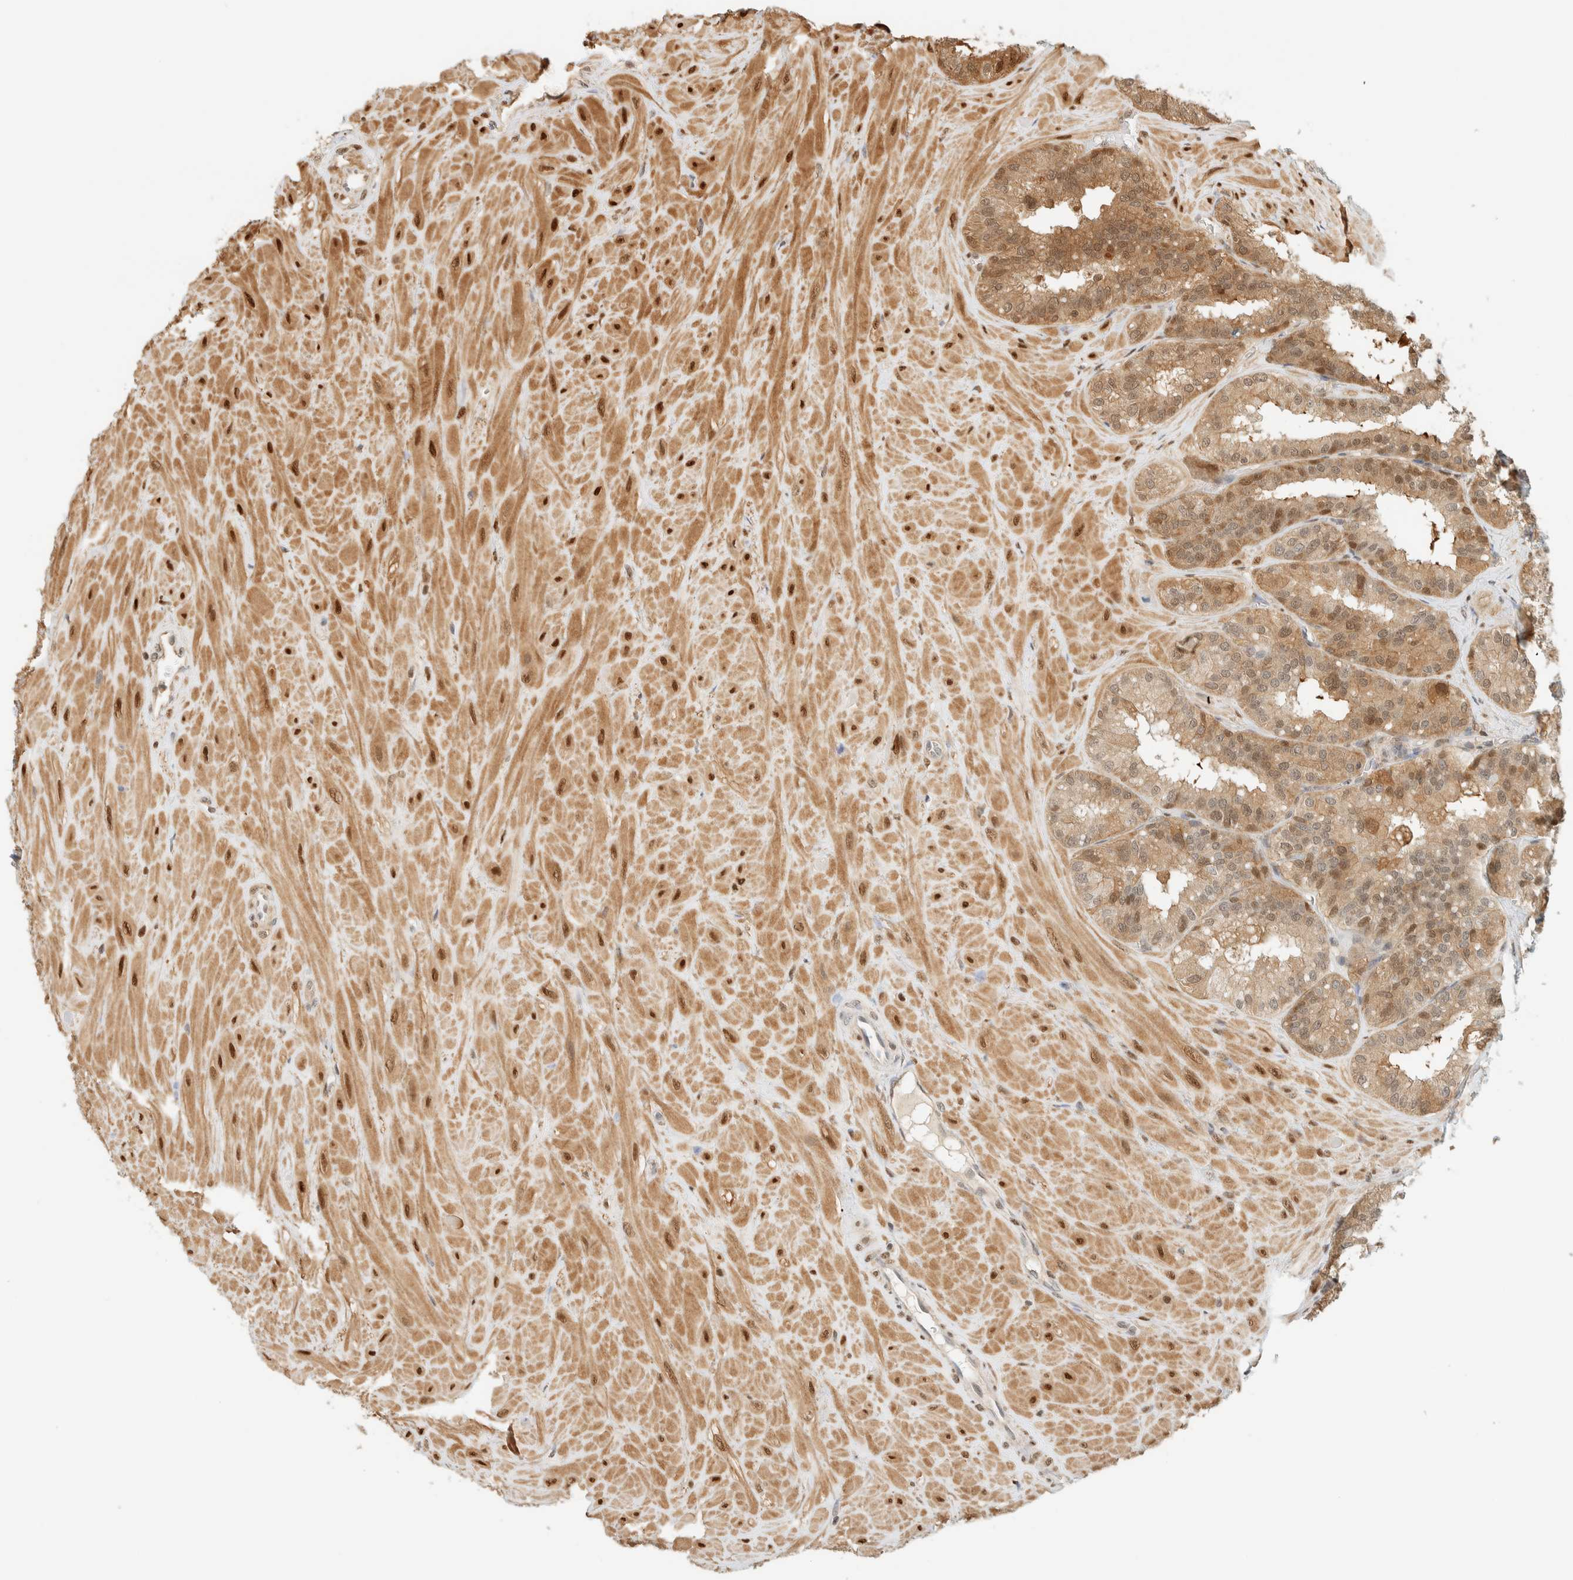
{"staining": {"intensity": "moderate", "quantity": ">75%", "location": "cytoplasmic/membranous,nuclear"}, "tissue": "seminal vesicle", "cell_type": "Glandular cells", "image_type": "normal", "snomed": [{"axis": "morphology", "description": "Normal tissue, NOS"}, {"axis": "topography", "description": "Prostate"}, {"axis": "topography", "description": "Seminal veicle"}], "caption": "Protein staining by immunohistochemistry displays moderate cytoplasmic/membranous,nuclear expression in about >75% of glandular cells in unremarkable seminal vesicle.", "gene": "ZBTB37", "patient": {"sex": "male", "age": 51}}